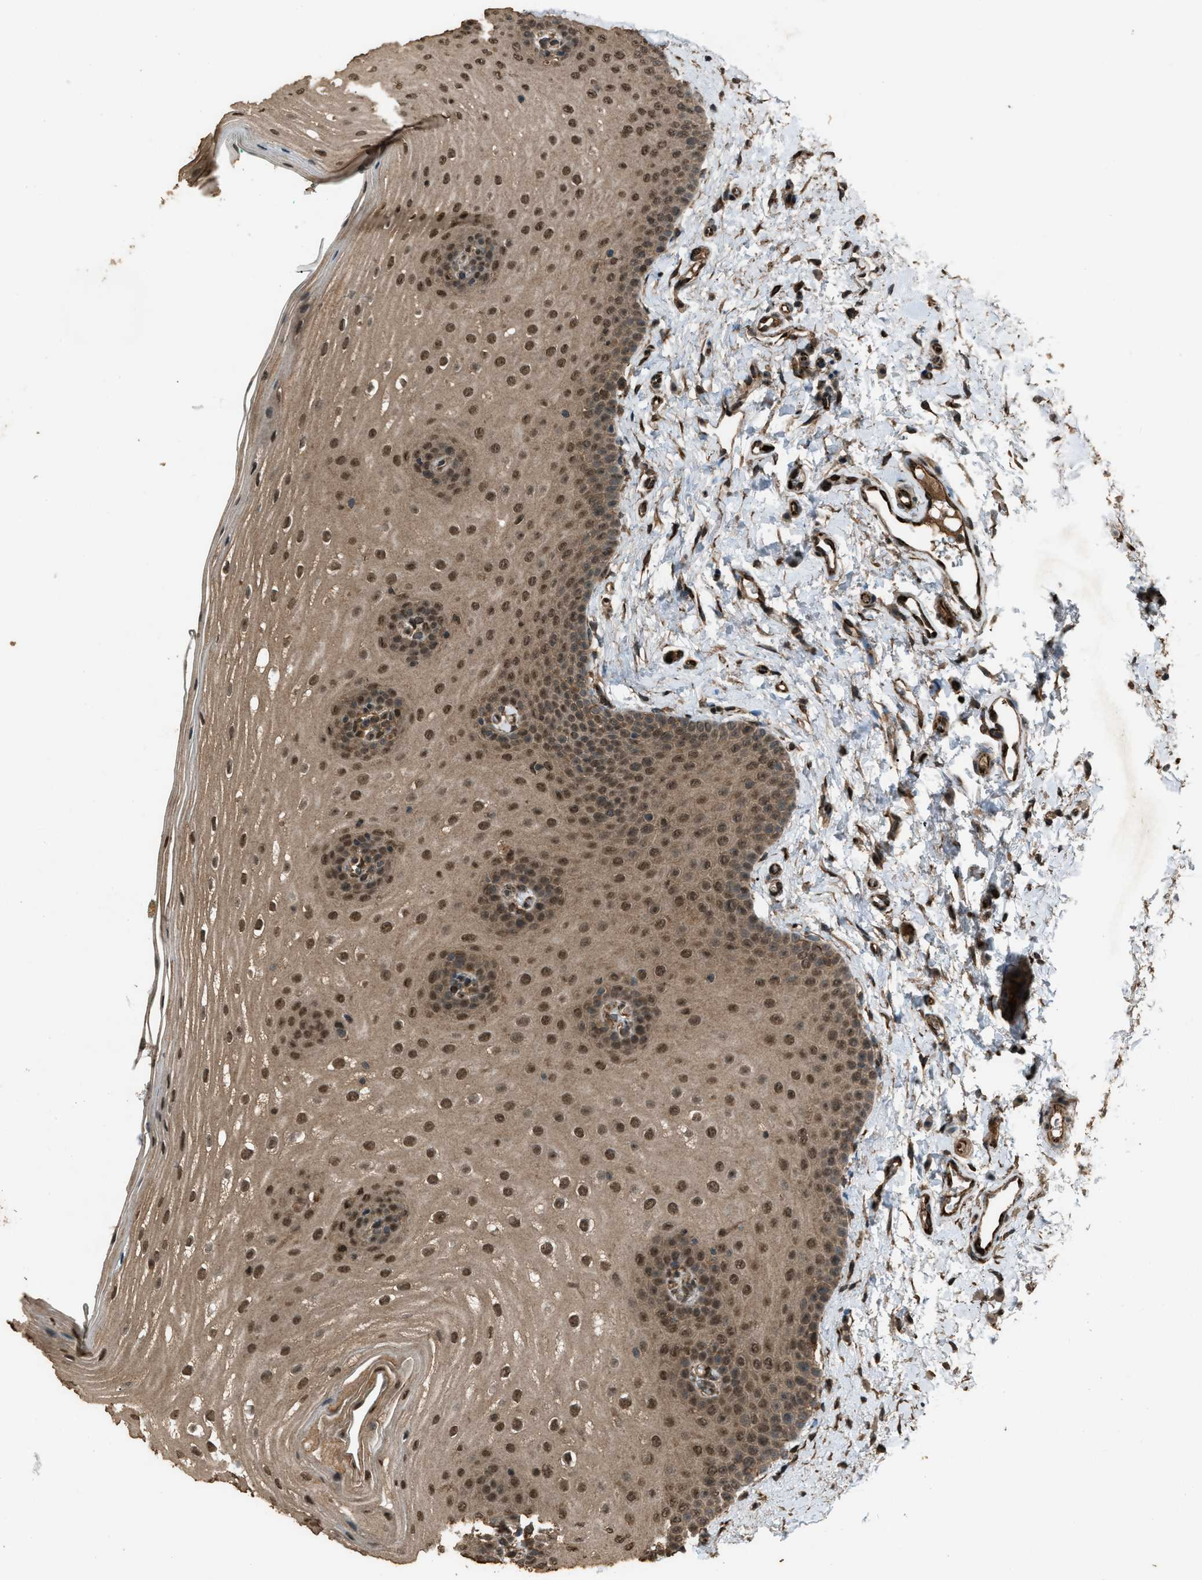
{"staining": {"intensity": "strong", "quantity": ">75%", "location": "cytoplasmic/membranous,nuclear"}, "tissue": "oral mucosa", "cell_type": "Squamous epithelial cells", "image_type": "normal", "snomed": [{"axis": "morphology", "description": "Normal tissue, NOS"}, {"axis": "topography", "description": "Skin"}, {"axis": "topography", "description": "Oral tissue"}], "caption": "The micrograph exhibits immunohistochemical staining of unremarkable oral mucosa. There is strong cytoplasmic/membranous,nuclear positivity is present in approximately >75% of squamous epithelial cells. (Stains: DAB in brown, nuclei in blue, Microscopy: brightfield microscopy at high magnification).", "gene": "SERTAD2", "patient": {"sex": "male", "age": 84}}